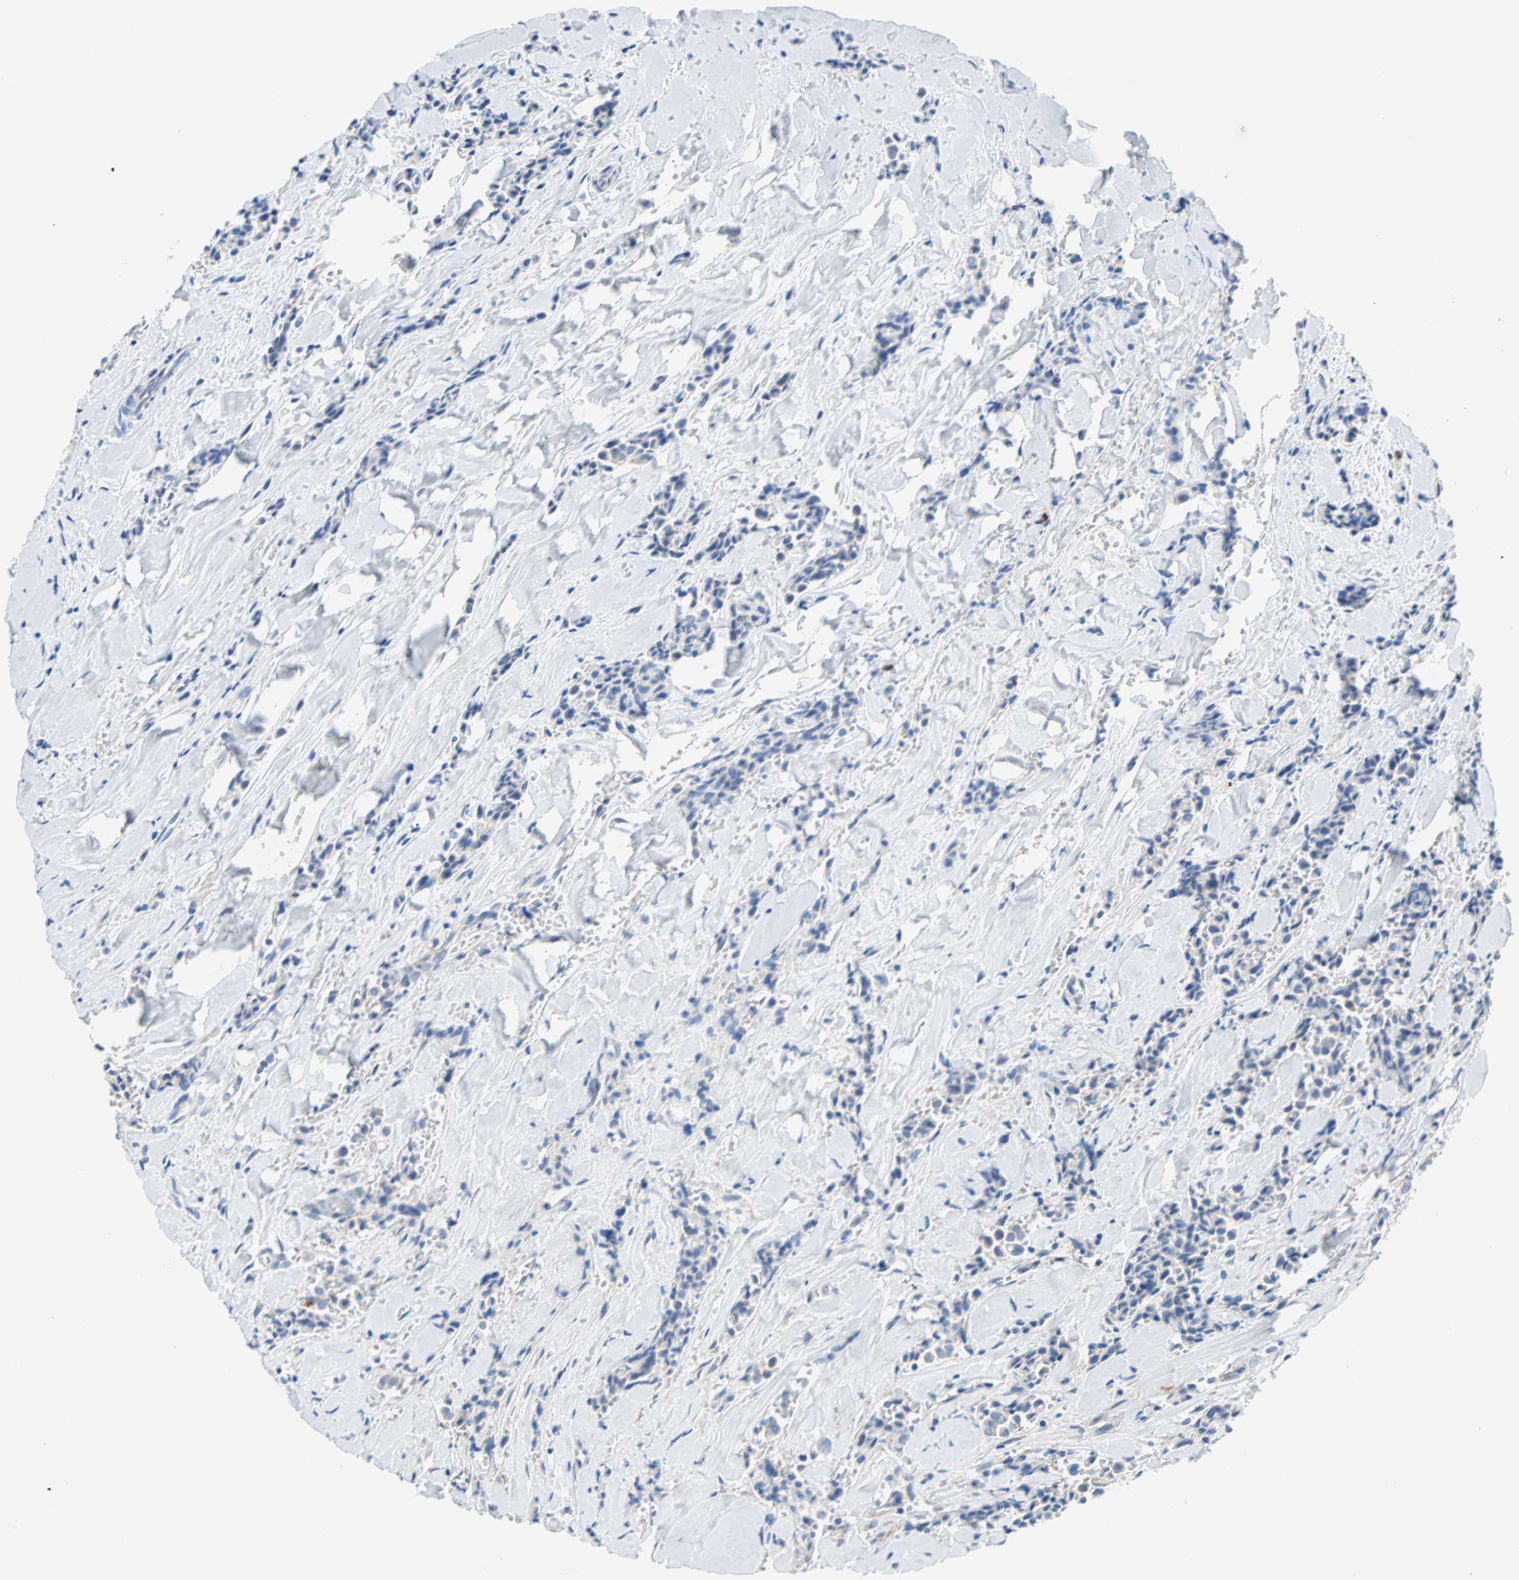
{"staining": {"intensity": "negative", "quantity": "none", "location": "none"}, "tissue": "head and neck cancer", "cell_type": "Tumor cells", "image_type": "cancer", "snomed": [{"axis": "morphology", "description": "Adenocarcinoma, NOS"}, {"axis": "topography", "description": "Salivary gland"}, {"axis": "topography", "description": "Head-Neck"}], "caption": "A high-resolution photomicrograph shows immunohistochemistry (IHC) staining of head and neck cancer, which displays no significant positivity in tumor cells. (DAB IHC with hematoxylin counter stain).", "gene": "PDPN", "patient": {"sex": "female", "age": 59}}